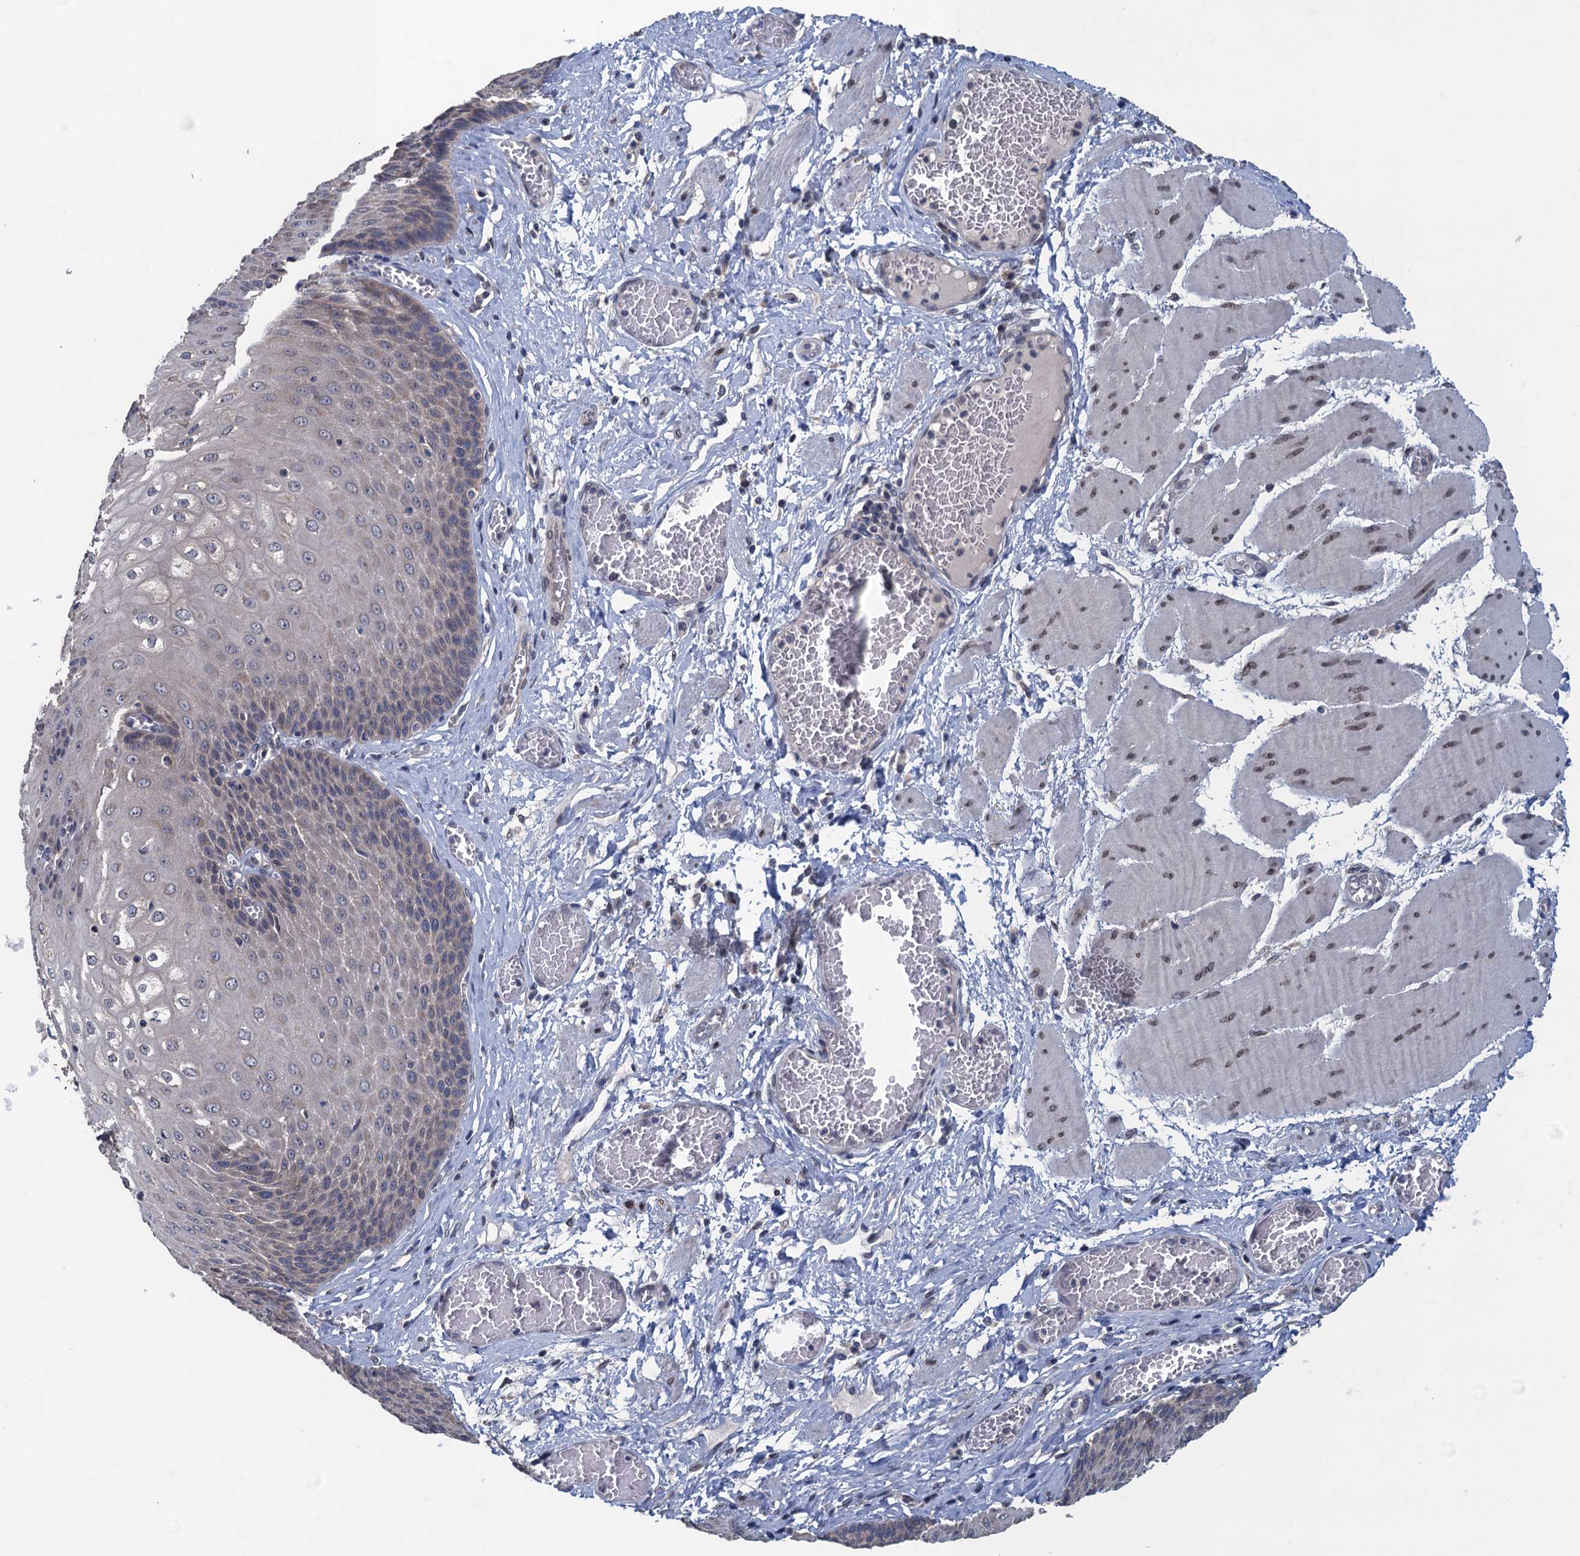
{"staining": {"intensity": "weak", "quantity": "25%-75%", "location": "cytoplasmic/membranous"}, "tissue": "esophagus", "cell_type": "Squamous epithelial cells", "image_type": "normal", "snomed": [{"axis": "morphology", "description": "Normal tissue, NOS"}, {"axis": "topography", "description": "Esophagus"}], "caption": "This histopathology image displays benign esophagus stained with immunohistochemistry to label a protein in brown. The cytoplasmic/membranous of squamous epithelial cells show weak positivity for the protein. Nuclei are counter-stained blue.", "gene": "CTU2", "patient": {"sex": "male", "age": 60}}